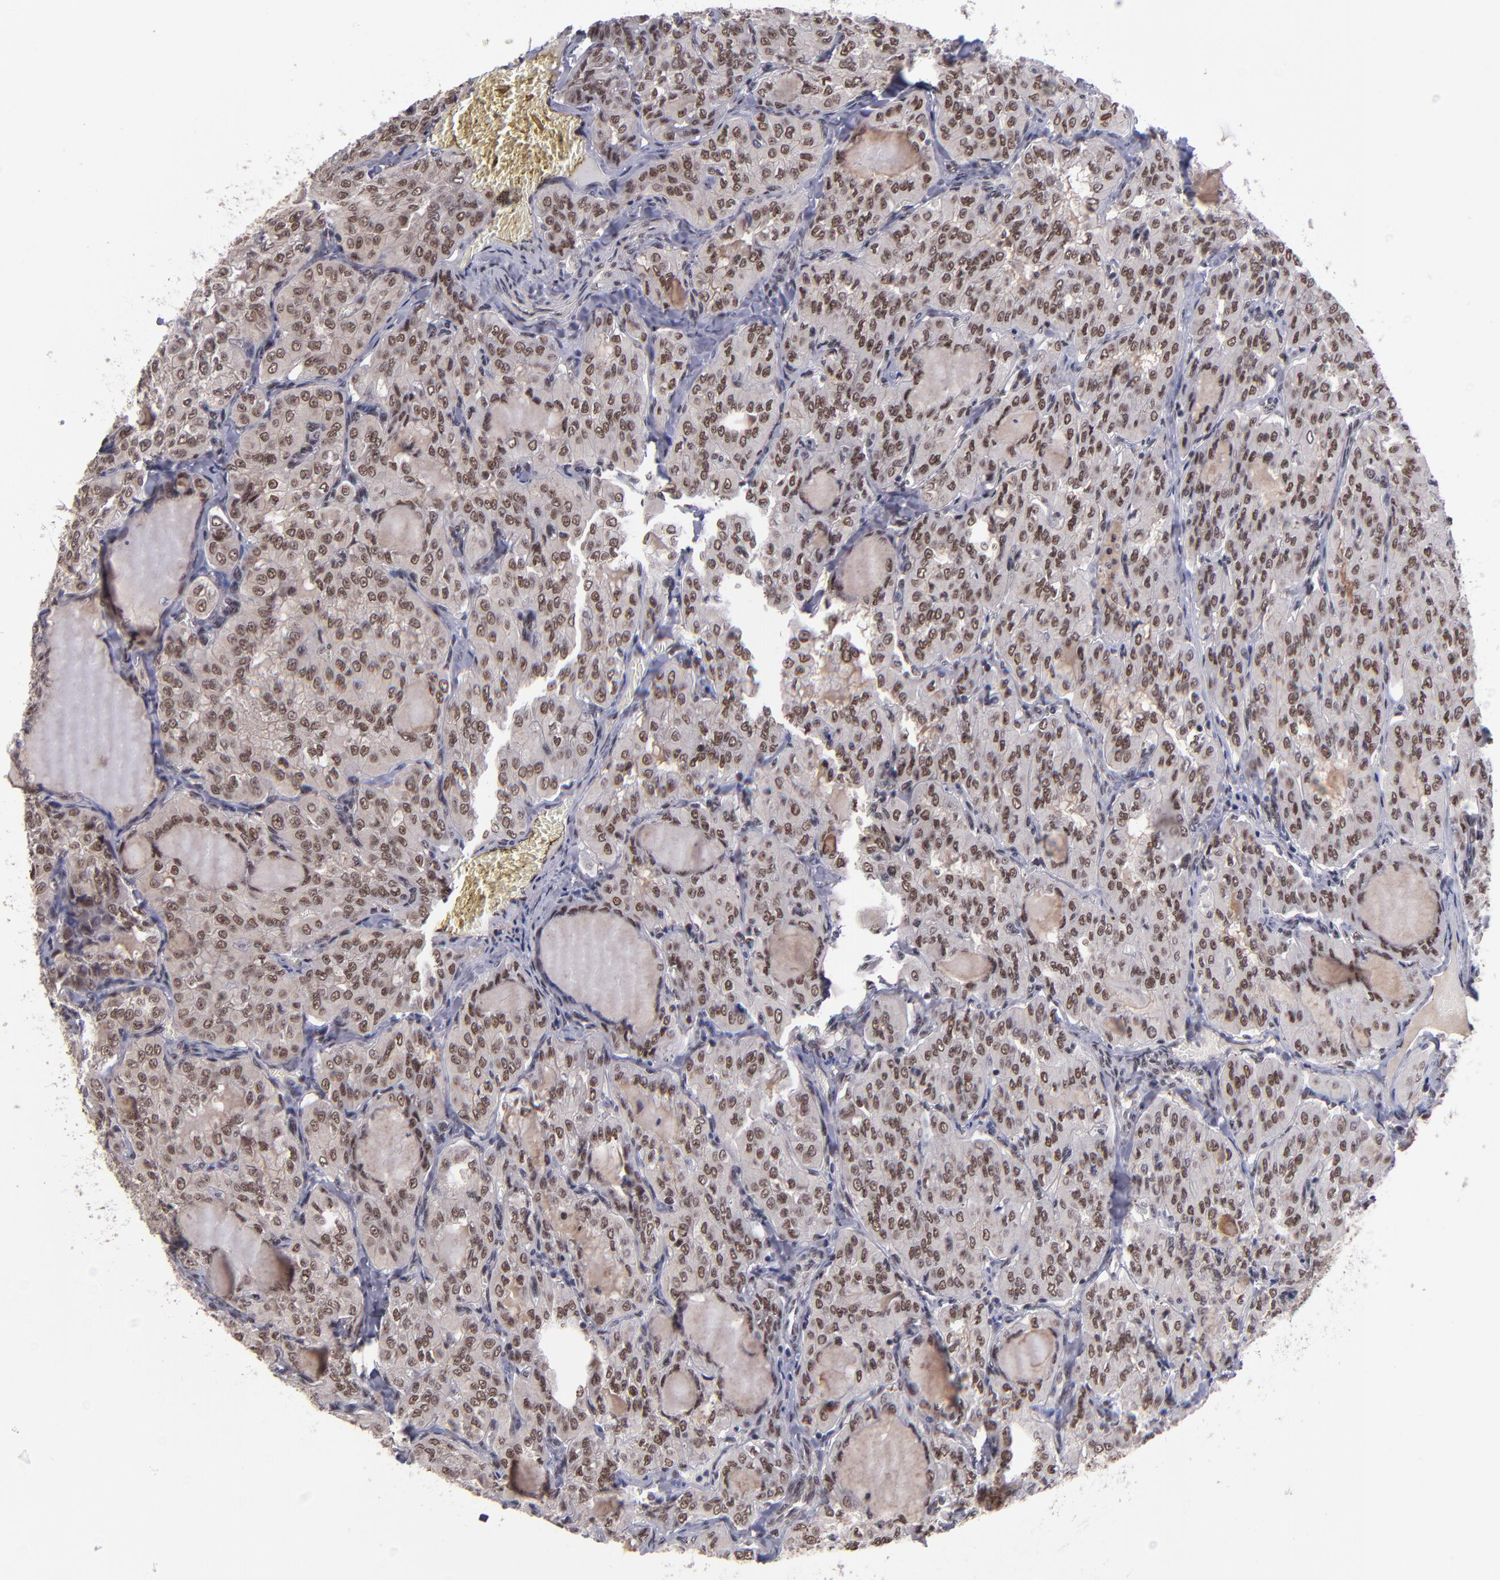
{"staining": {"intensity": "moderate", "quantity": ">75%", "location": "nuclear"}, "tissue": "thyroid cancer", "cell_type": "Tumor cells", "image_type": "cancer", "snomed": [{"axis": "morphology", "description": "Papillary adenocarcinoma, NOS"}, {"axis": "topography", "description": "Thyroid gland"}], "caption": "A high-resolution photomicrograph shows immunohistochemistry staining of papillary adenocarcinoma (thyroid), which displays moderate nuclear positivity in about >75% of tumor cells. (Stains: DAB (3,3'-diaminobenzidine) in brown, nuclei in blue, Microscopy: brightfield microscopy at high magnification).", "gene": "EP300", "patient": {"sex": "male", "age": 20}}